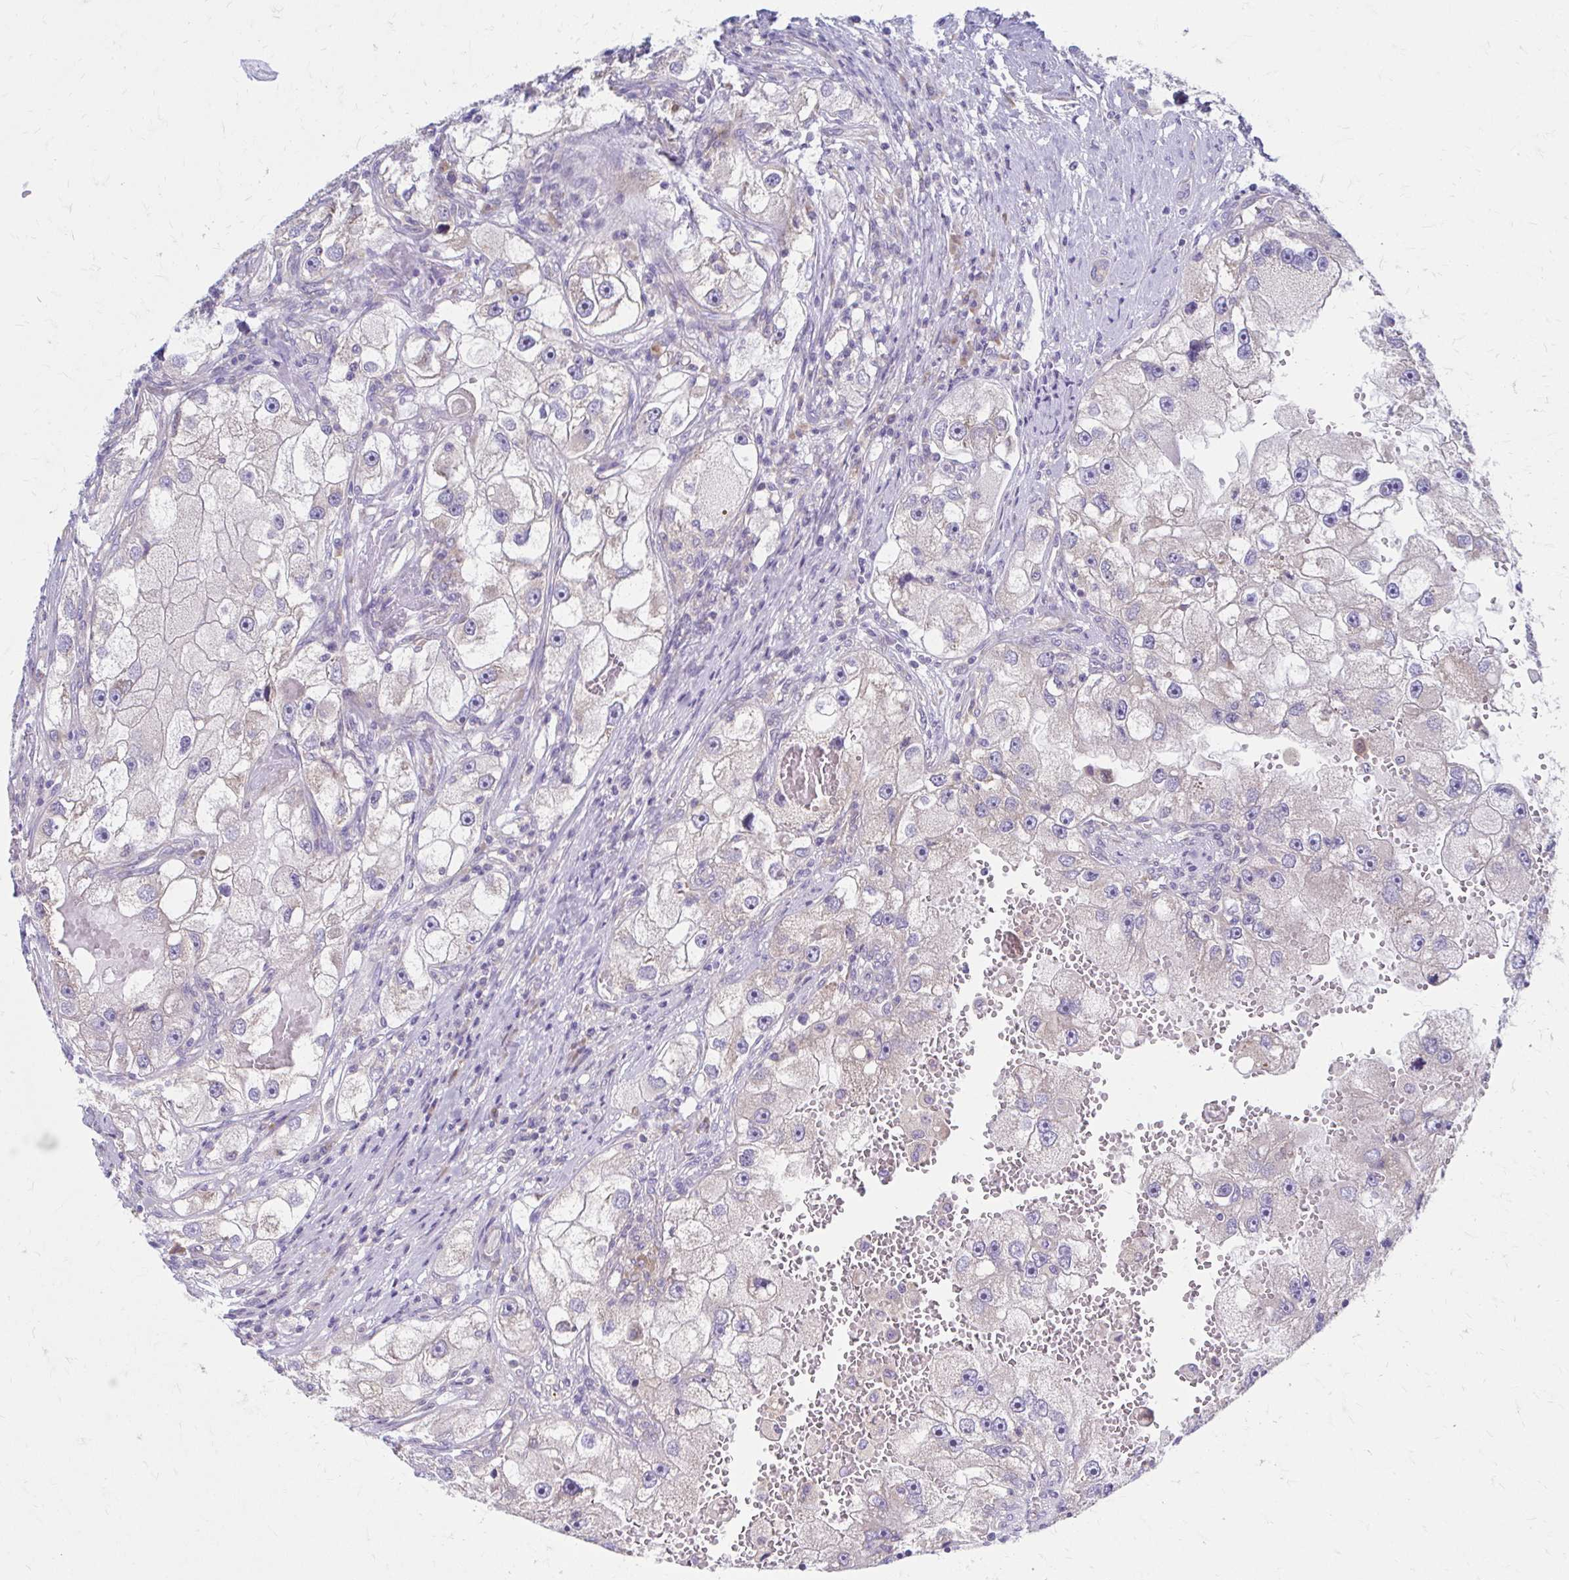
{"staining": {"intensity": "negative", "quantity": "none", "location": "none"}, "tissue": "renal cancer", "cell_type": "Tumor cells", "image_type": "cancer", "snomed": [{"axis": "morphology", "description": "Adenocarcinoma, NOS"}, {"axis": "topography", "description": "Kidney"}], "caption": "IHC histopathology image of neoplastic tissue: adenocarcinoma (renal) stained with DAB demonstrates no significant protein positivity in tumor cells.", "gene": "RPL27A", "patient": {"sex": "male", "age": 63}}